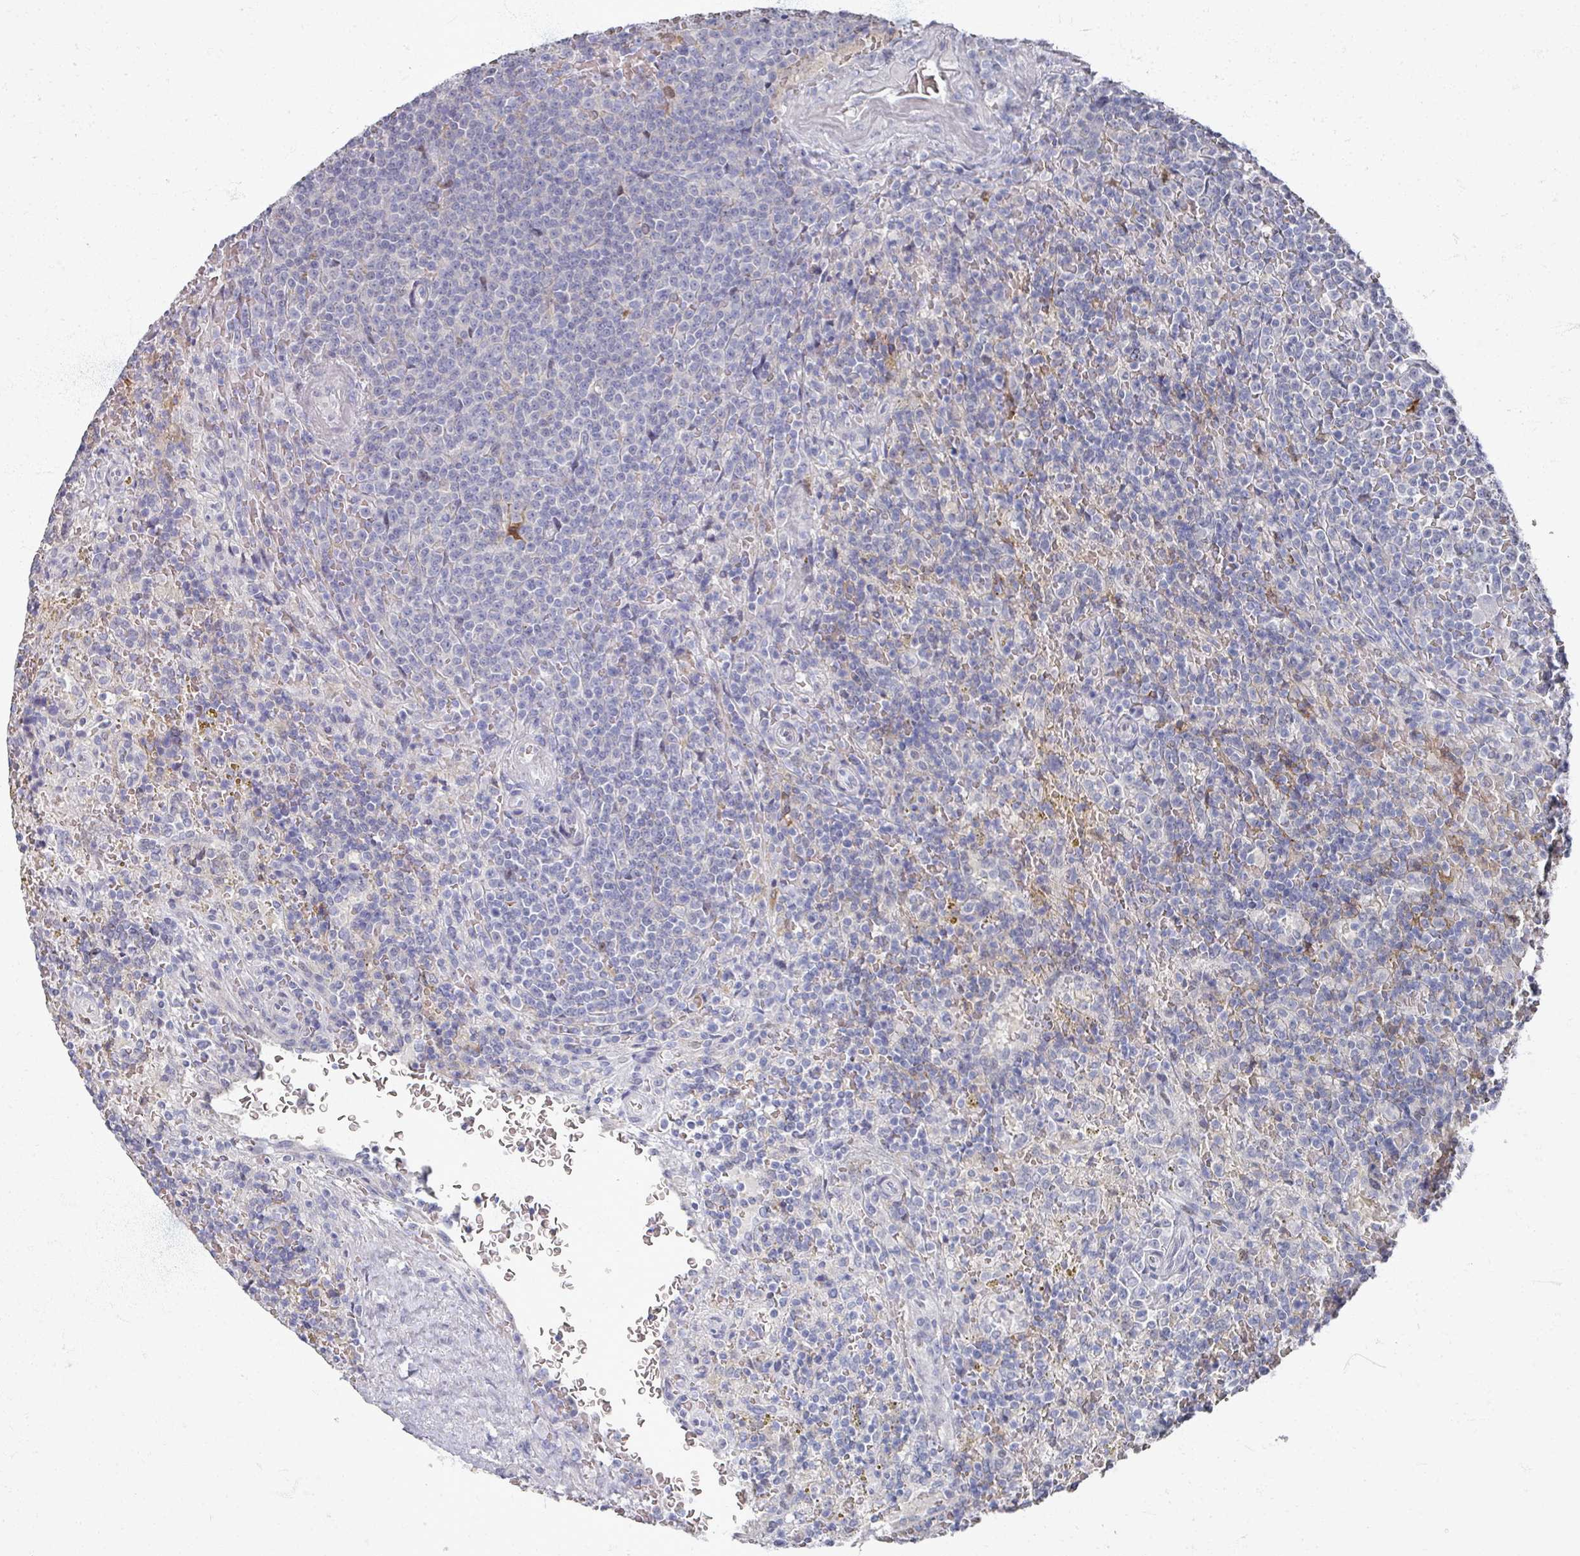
{"staining": {"intensity": "negative", "quantity": "none", "location": "none"}, "tissue": "lymphoma", "cell_type": "Tumor cells", "image_type": "cancer", "snomed": [{"axis": "morphology", "description": "Malignant lymphoma, non-Hodgkin's type, Low grade"}, {"axis": "topography", "description": "Spleen"}], "caption": "Immunohistochemistry image of neoplastic tissue: malignant lymphoma, non-Hodgkin's type (low-grade) stained with DAB demonstrates no significant protein staining in tumor cells.", "gene": "TTYH3", "patient": {"sex": "male", "age": 67}}